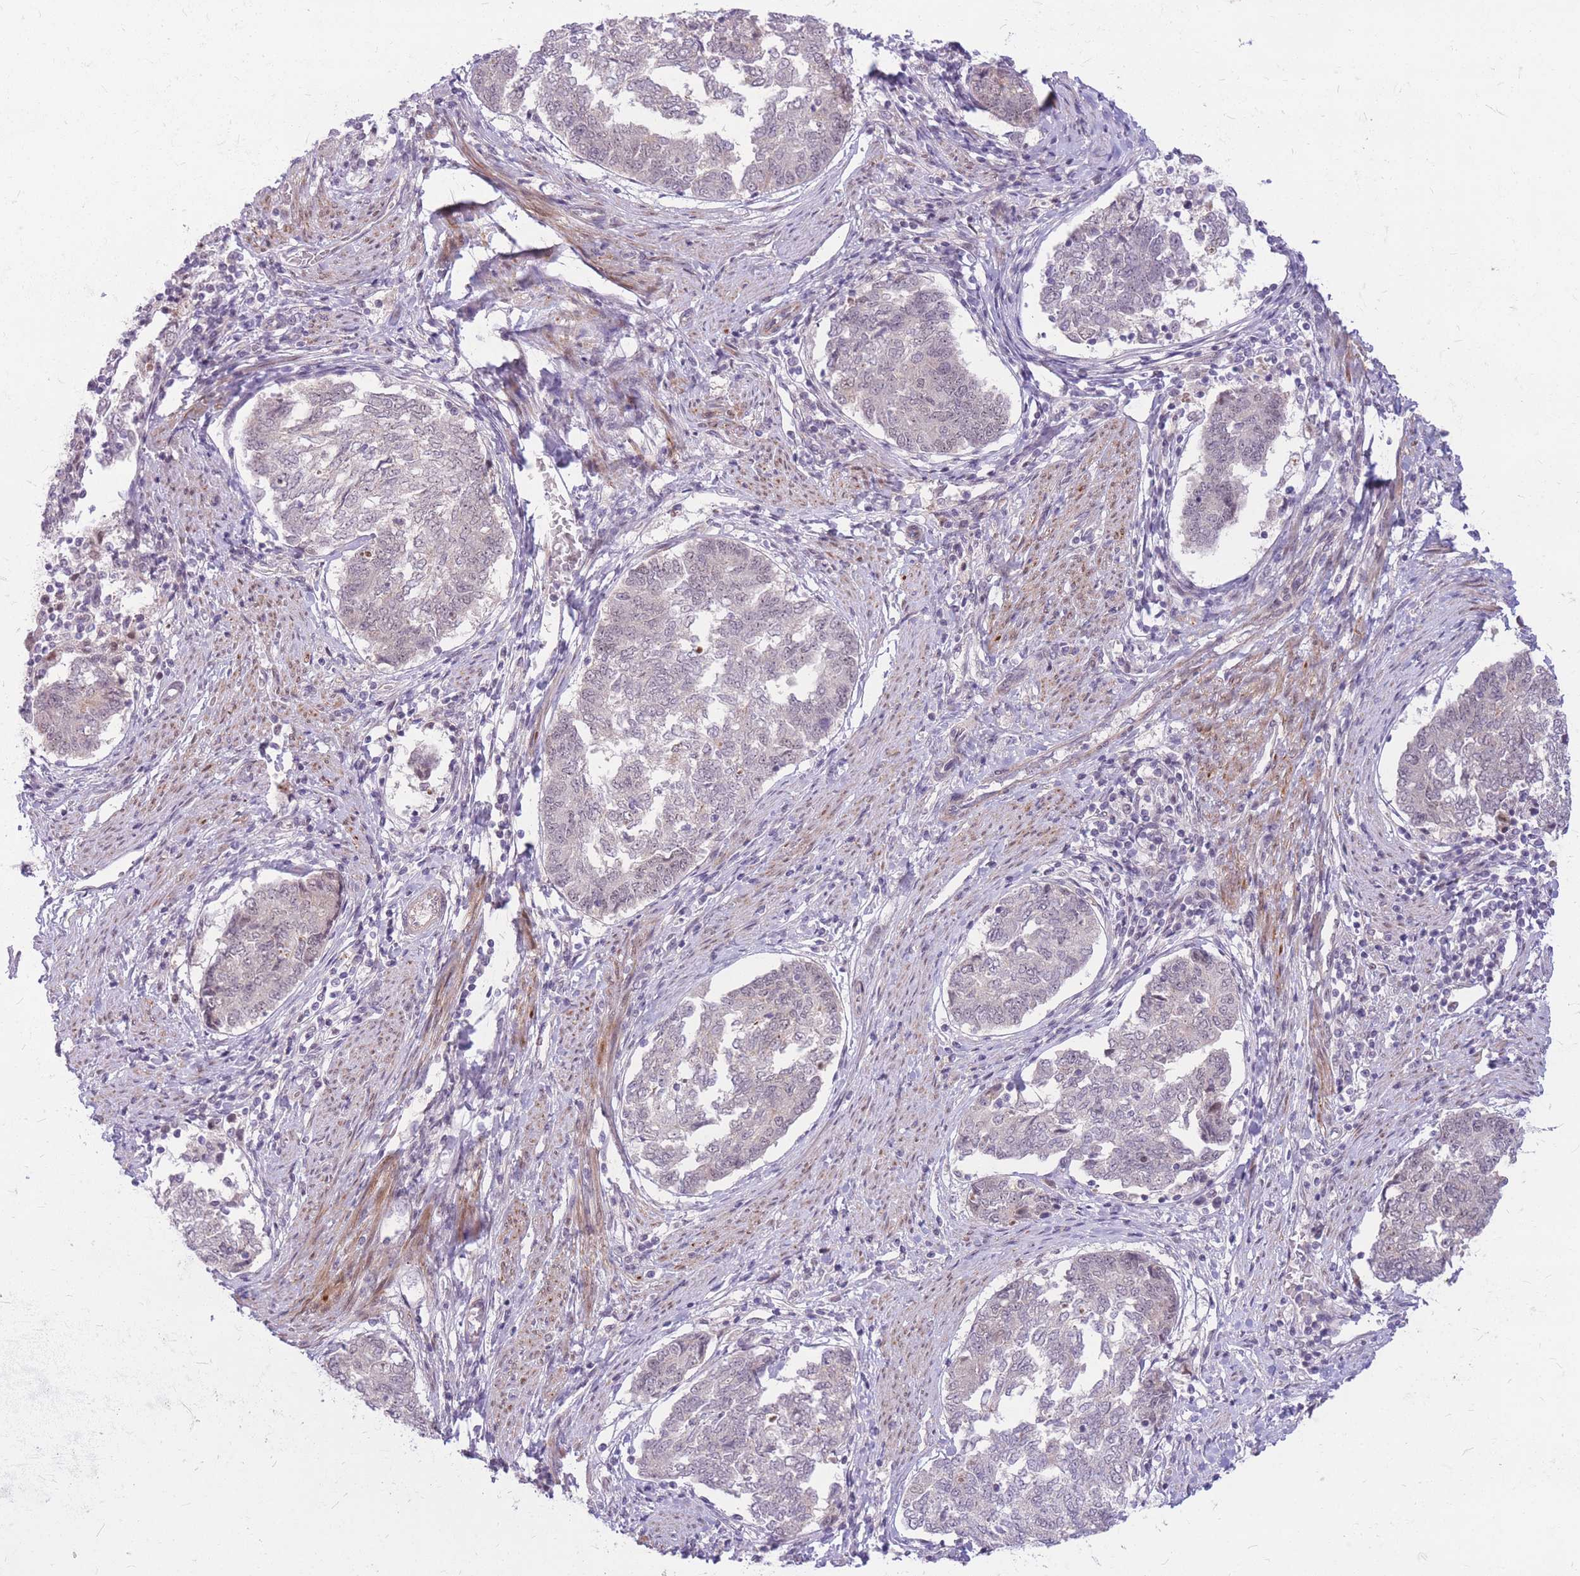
{"staining": {"intensity": "negative", "quantity": "none", "location": "none"}, "tissue": "endometrial cancer", "cell_type": "Tumor cells", "image_type": "cancer", "snomed": [{"axis": "morphology", "description": "Adenocarcinoma, NOS"}, {"axis": "topography", "description": "Endometrium"}], "caption": "Histopathology image shows no protein positivity in tumor cells of endometrial cancer (adenocarcinoma) tissue.", "gene": "ERCC2", "patient": {"sex": "female", "age": 80}}